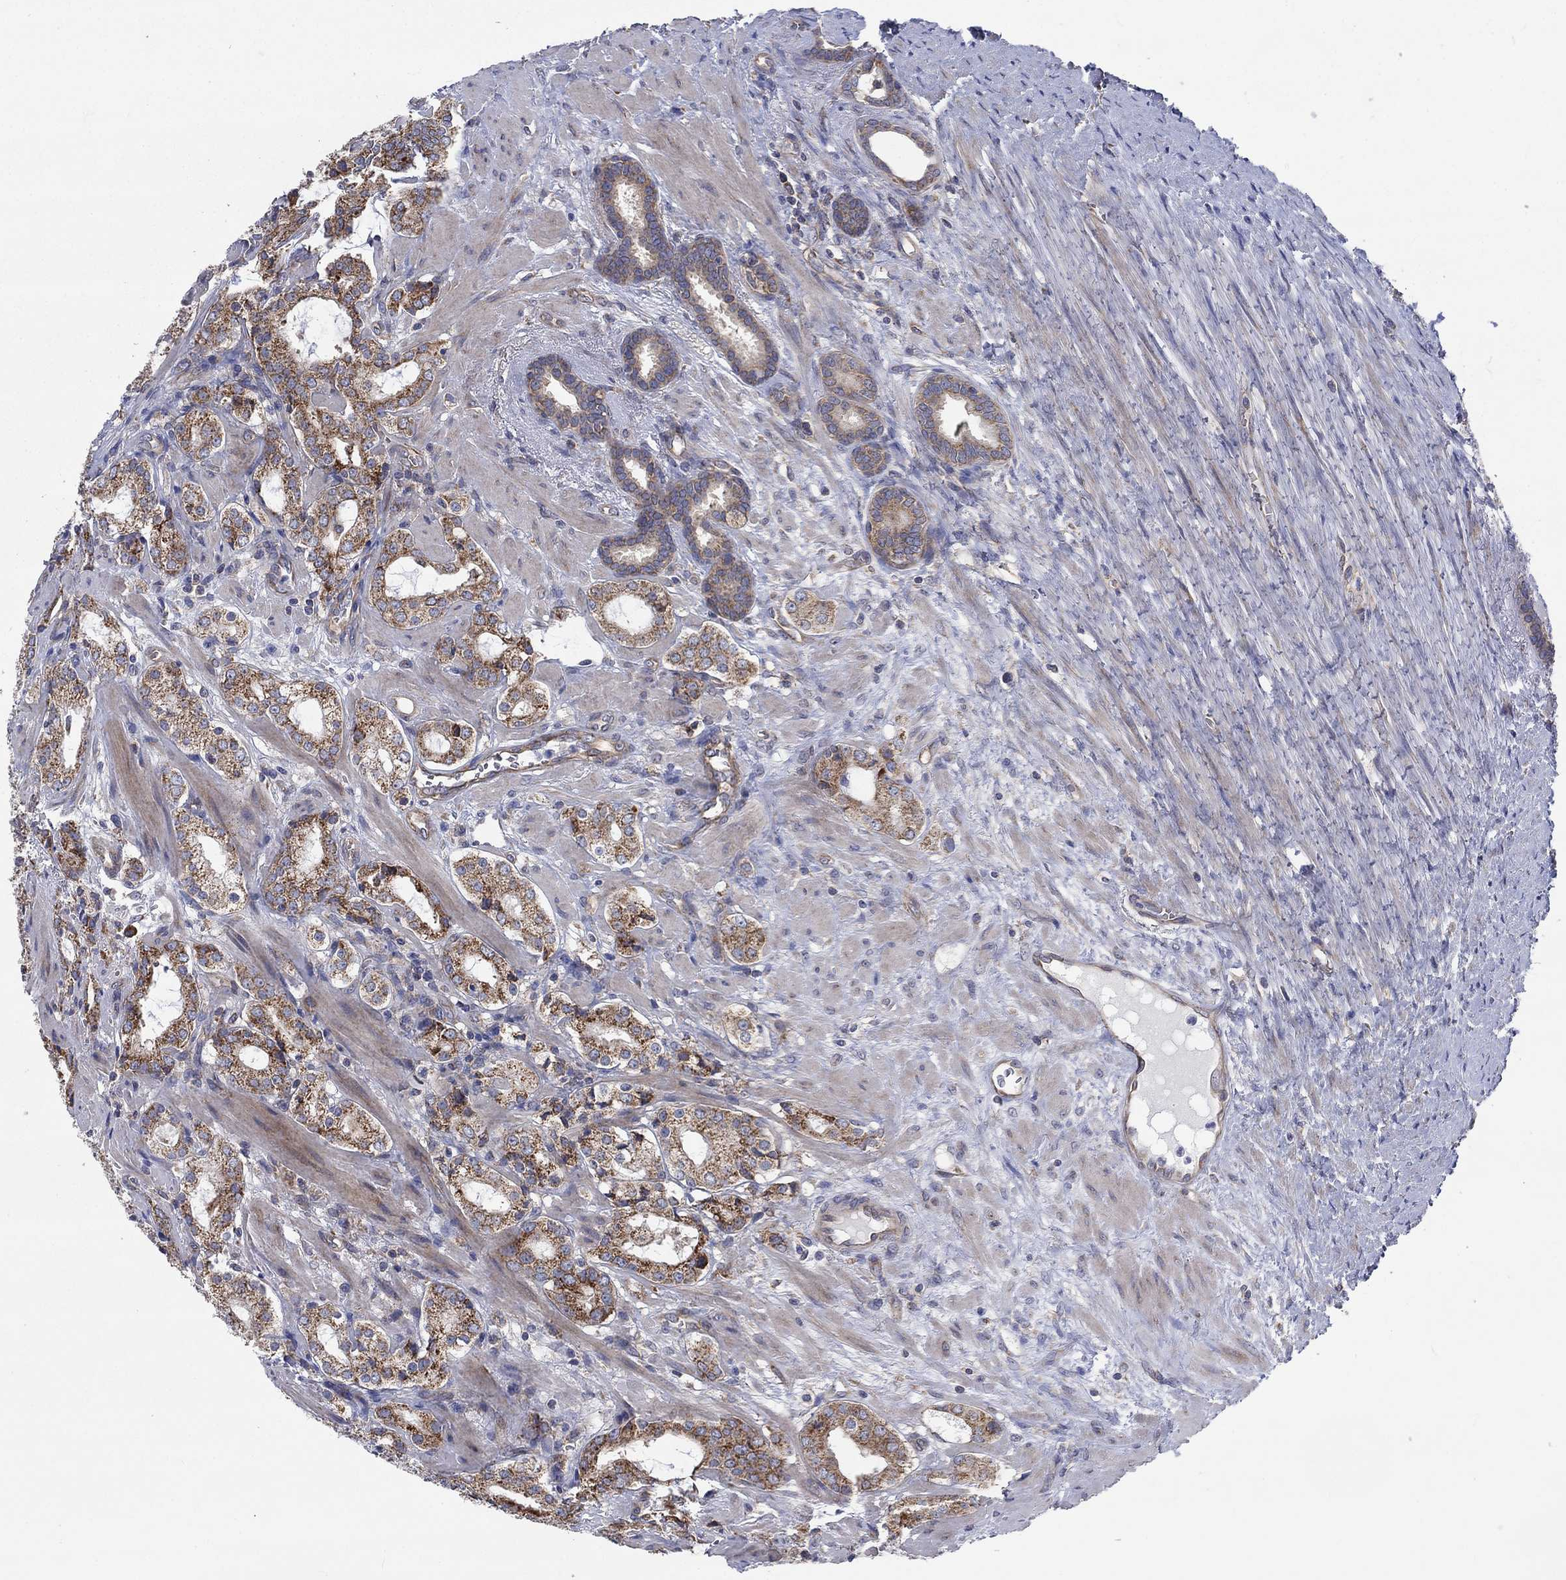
{"staining": {"intensity": "strong", "quantity": "<25%", "location": "cytoplasmic/membranous"}, "tissue": "prostate cancer", "cell_type": "Tumor cells", "image_type": "cancer", "snomed": [{"axis": "morphology", "description": "Adenocarcinoma, NOS"}, {"axis": "topography", "description": "Prostate"}], "caption": "A medium amount of strong cytoplasmic/membranous staining is identified in approximately <25% of tumor cells in prostate cancer (adenocarcinoma) tissue.", "gene": "RPLP0", "patient": {"sex": "male", "age": 66}}